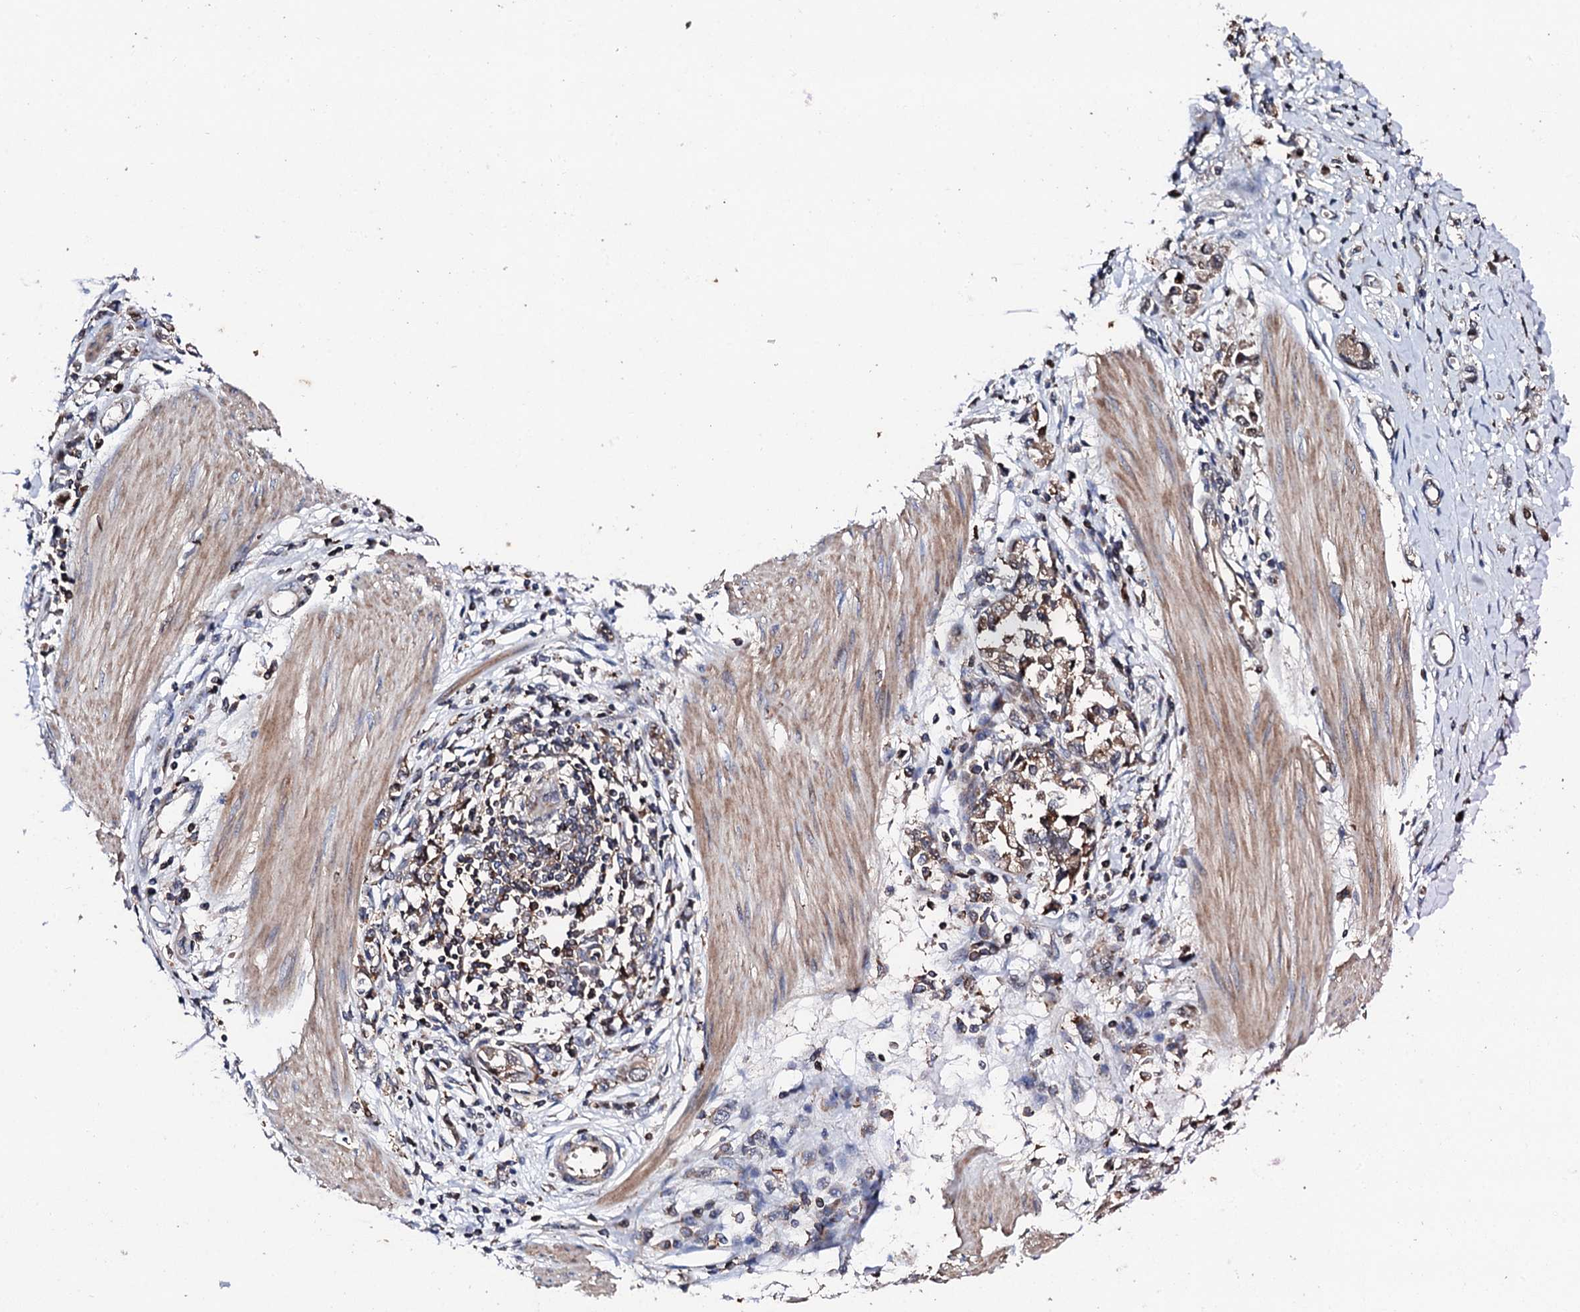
{"staining": {"intensity": "moderate", "quantity": ">75%", "location": "cytoplasmic/membranous"}, "tissue": "stomach cancer", "cell_type": "Tumor cells", "image_type": "cancer", "snomed": [{"axis": "morphology", "description": "Adenocarcinoma, NOS"}, {"axis": "topography", "description": "Stomach"}], "caption": "Immunohistochemistry (IHC) histopathology image of neoplastic tissue: human stomach cancer (adenocarcinoma) stained using immunohistochemistry displays medium levels of moderate protein expression localized specifically in the cytoplasmic/membranous of tumor cells, appearing as a cytoplasmic/membranous brown color.", "gene": "GTPBP4", "patient": {"sex": "female", "age": 76}}